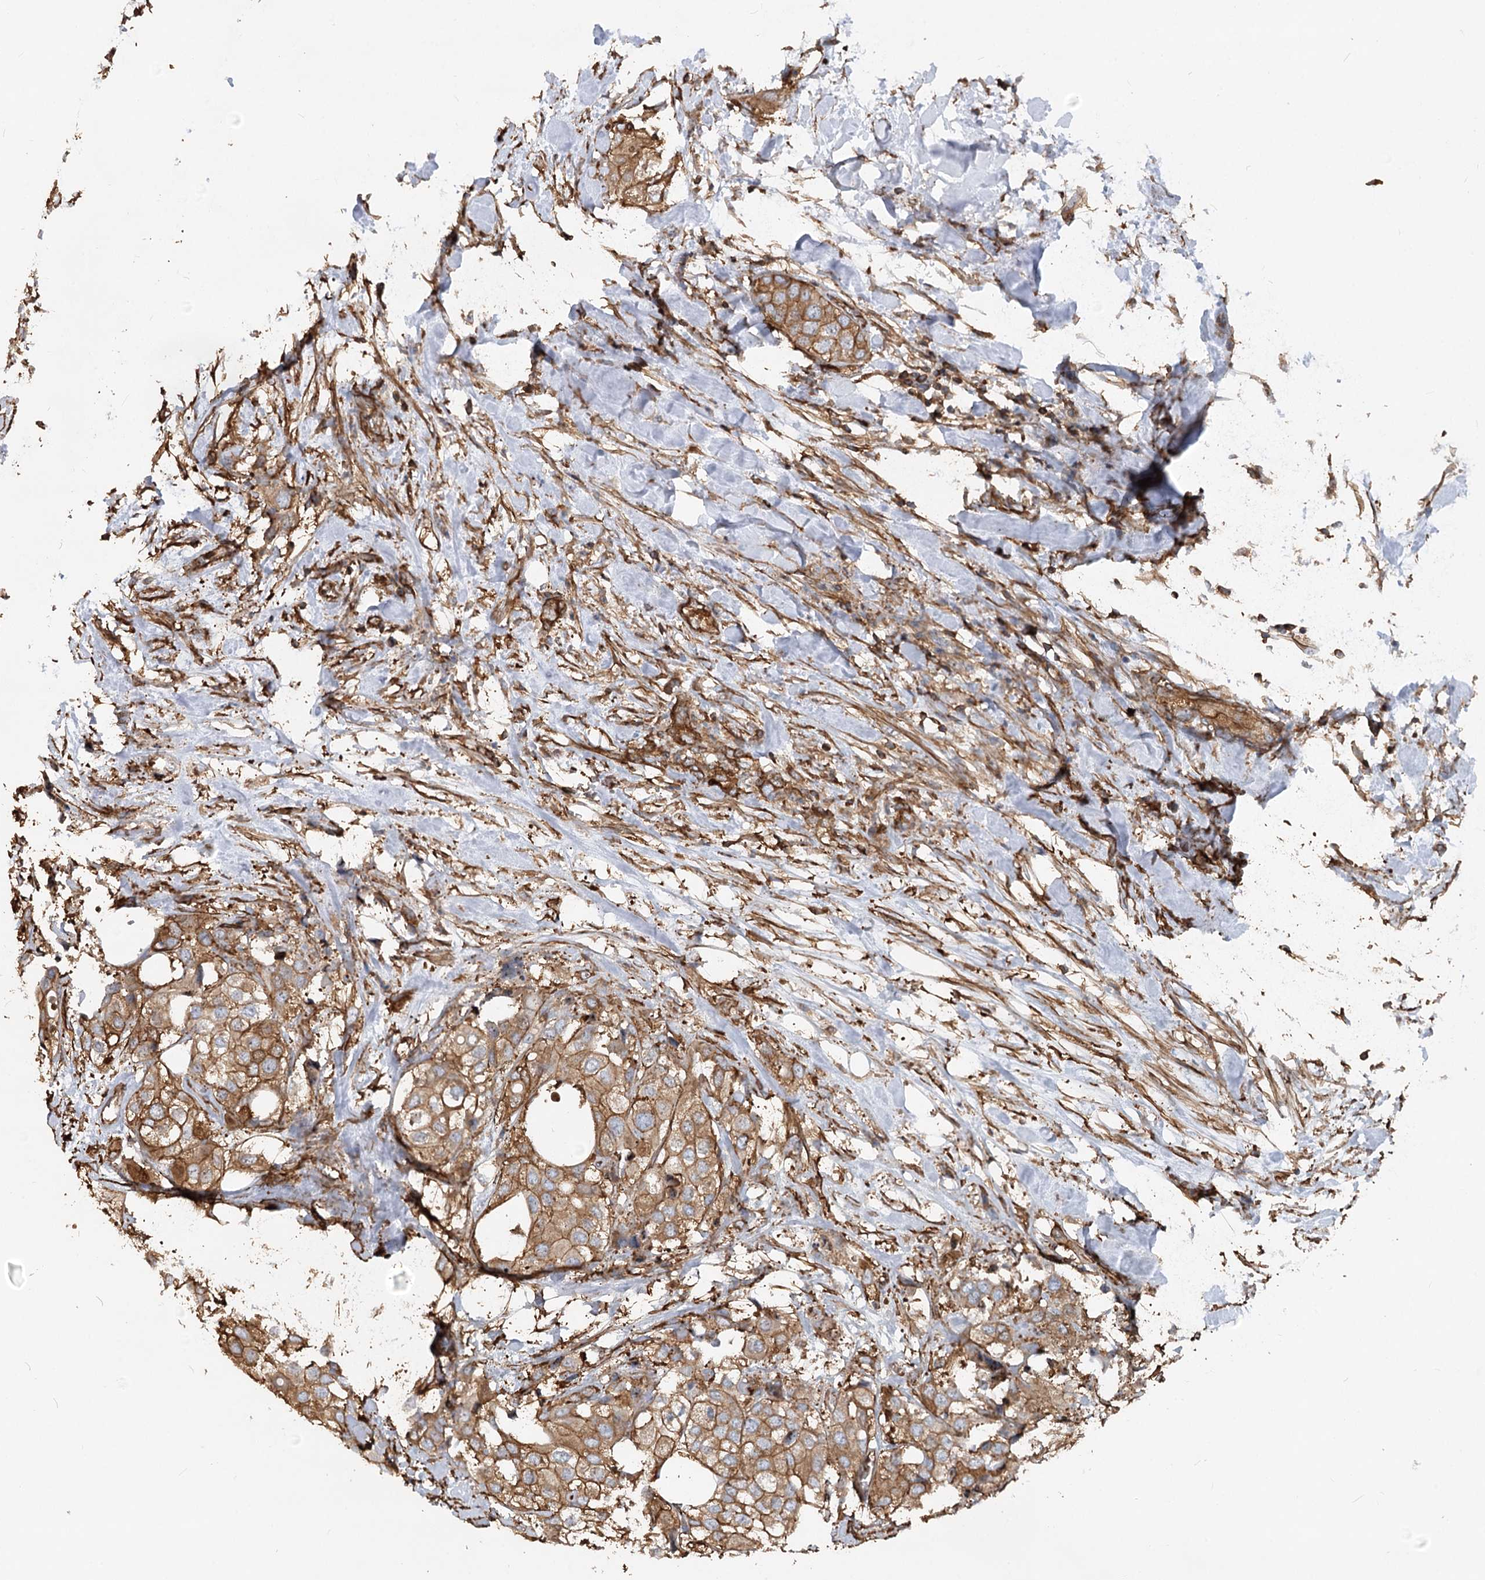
{"staining": {"intensity": "moderate", "quantity": ">75%", "location": "cytoplasmic/membranous"}, "tissue": "urothelial cancer", "cell_type": "Tumor cells", "image_type": "cancer", "snomed": [{"axis": "morphology", "description": "Urothelial carcinoma, High grade"}, {"axis": "topography", "description": "Urinary bladder"}], "caption": "The histopathology image exhibits a brown stain indicating the presence of a protein in the cytoplasmic/membranous of tumor cells in urothelial cancer. (brown staining indicates protein expression, while blue staining denotes nuclei).", "gene": "WDR36", "patient": {"sex": "male", "age": 64}}